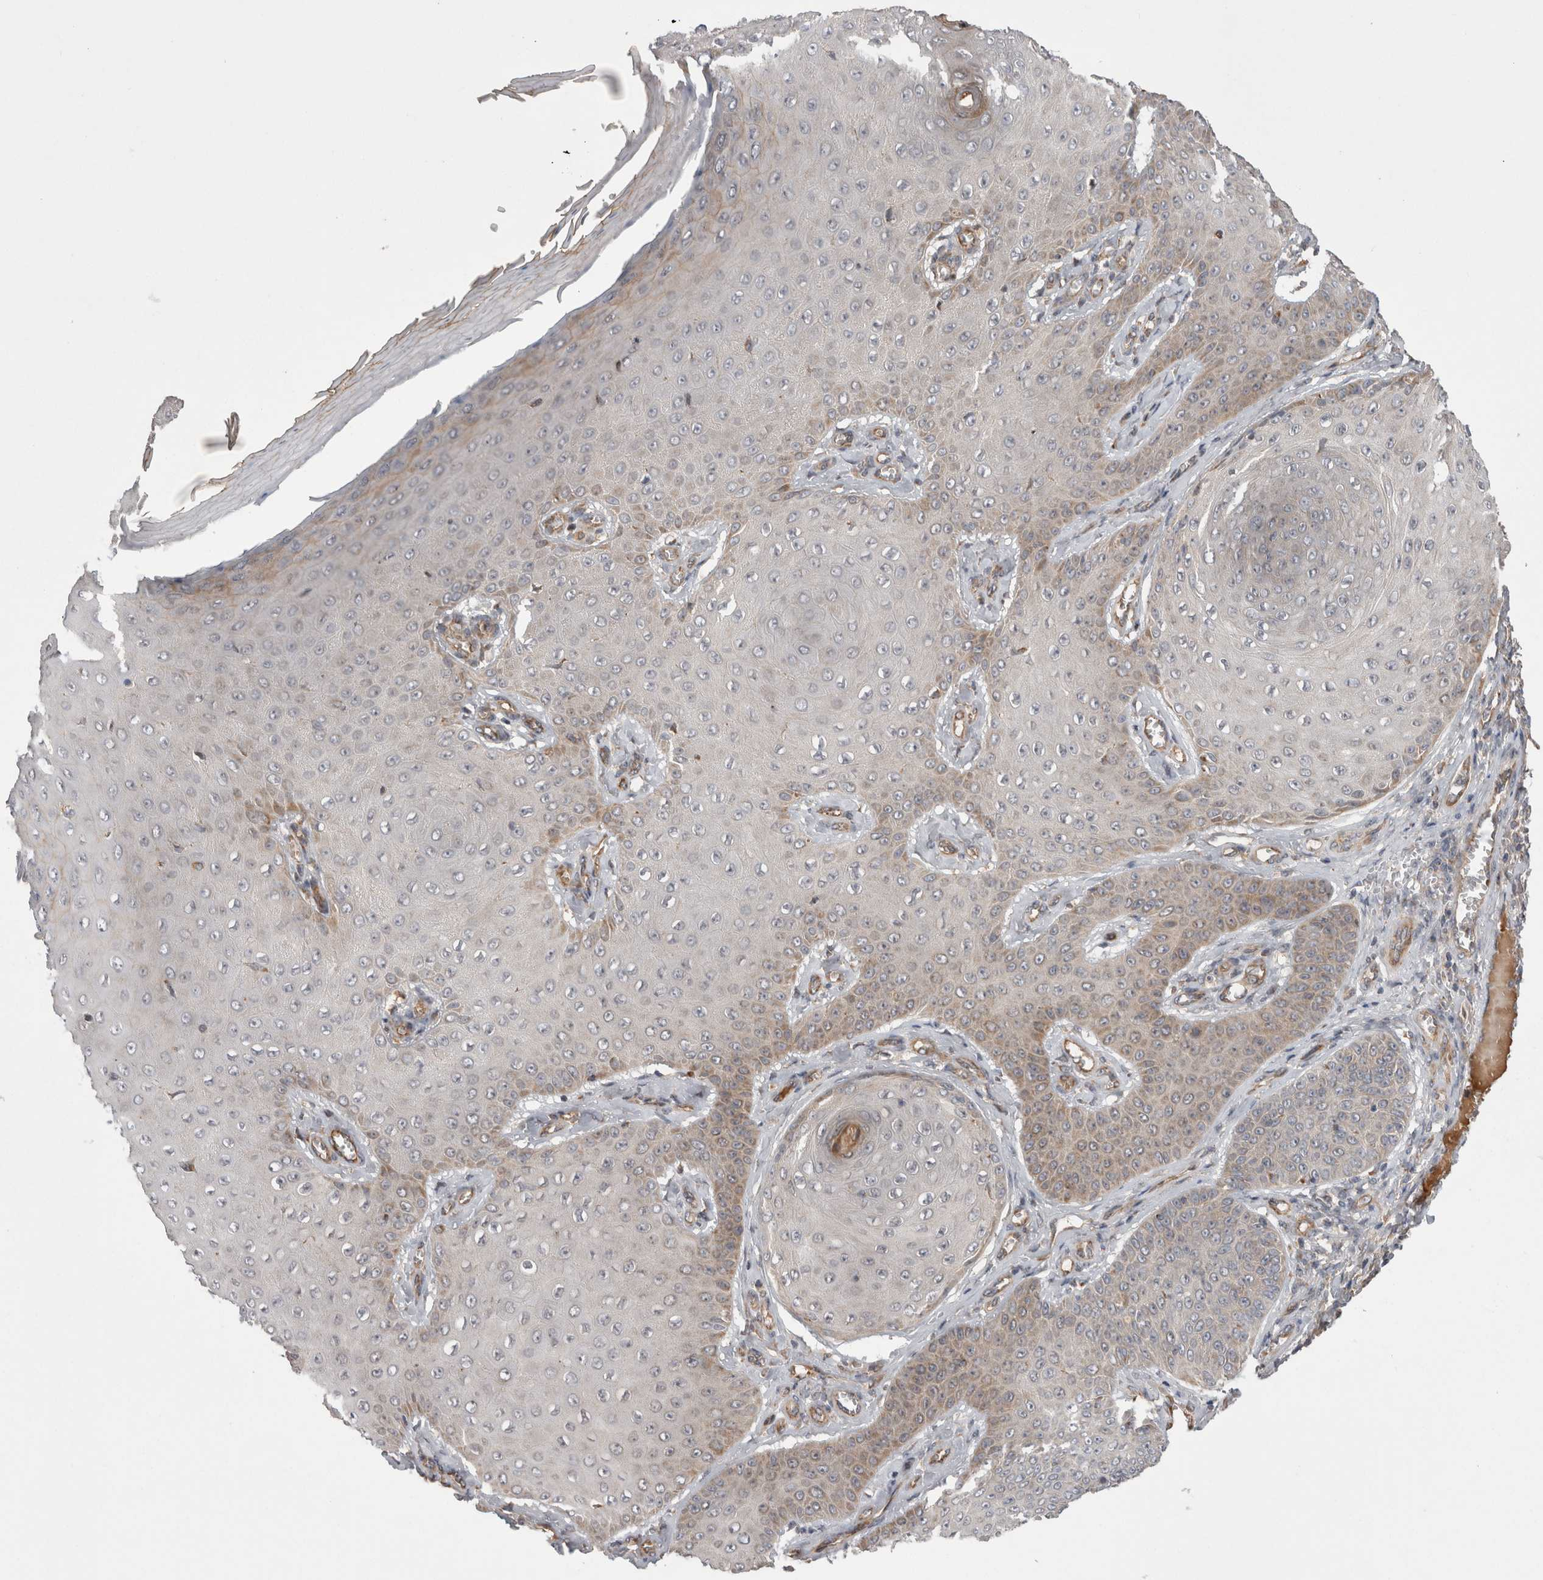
{"staining": {"intensity": "weak", "quantity": "<25%", "location": "cytoplasmic/membranous"}, "tissue": "skin cancer", "cell_type": "Tumor cells", "image_type": "cancer", "snomed": [{"axis": "morphology", "description": "Squamous cell carcinoma, NOS"}, {"axis": "topography", "description": "Skin"}], "caption": "This is an immunohistochemistry micrograph of human skin cancer. There is no positivity in tumor cells.", "gene": "DARS2", "patient": {"sex": "male", "age": 74}}